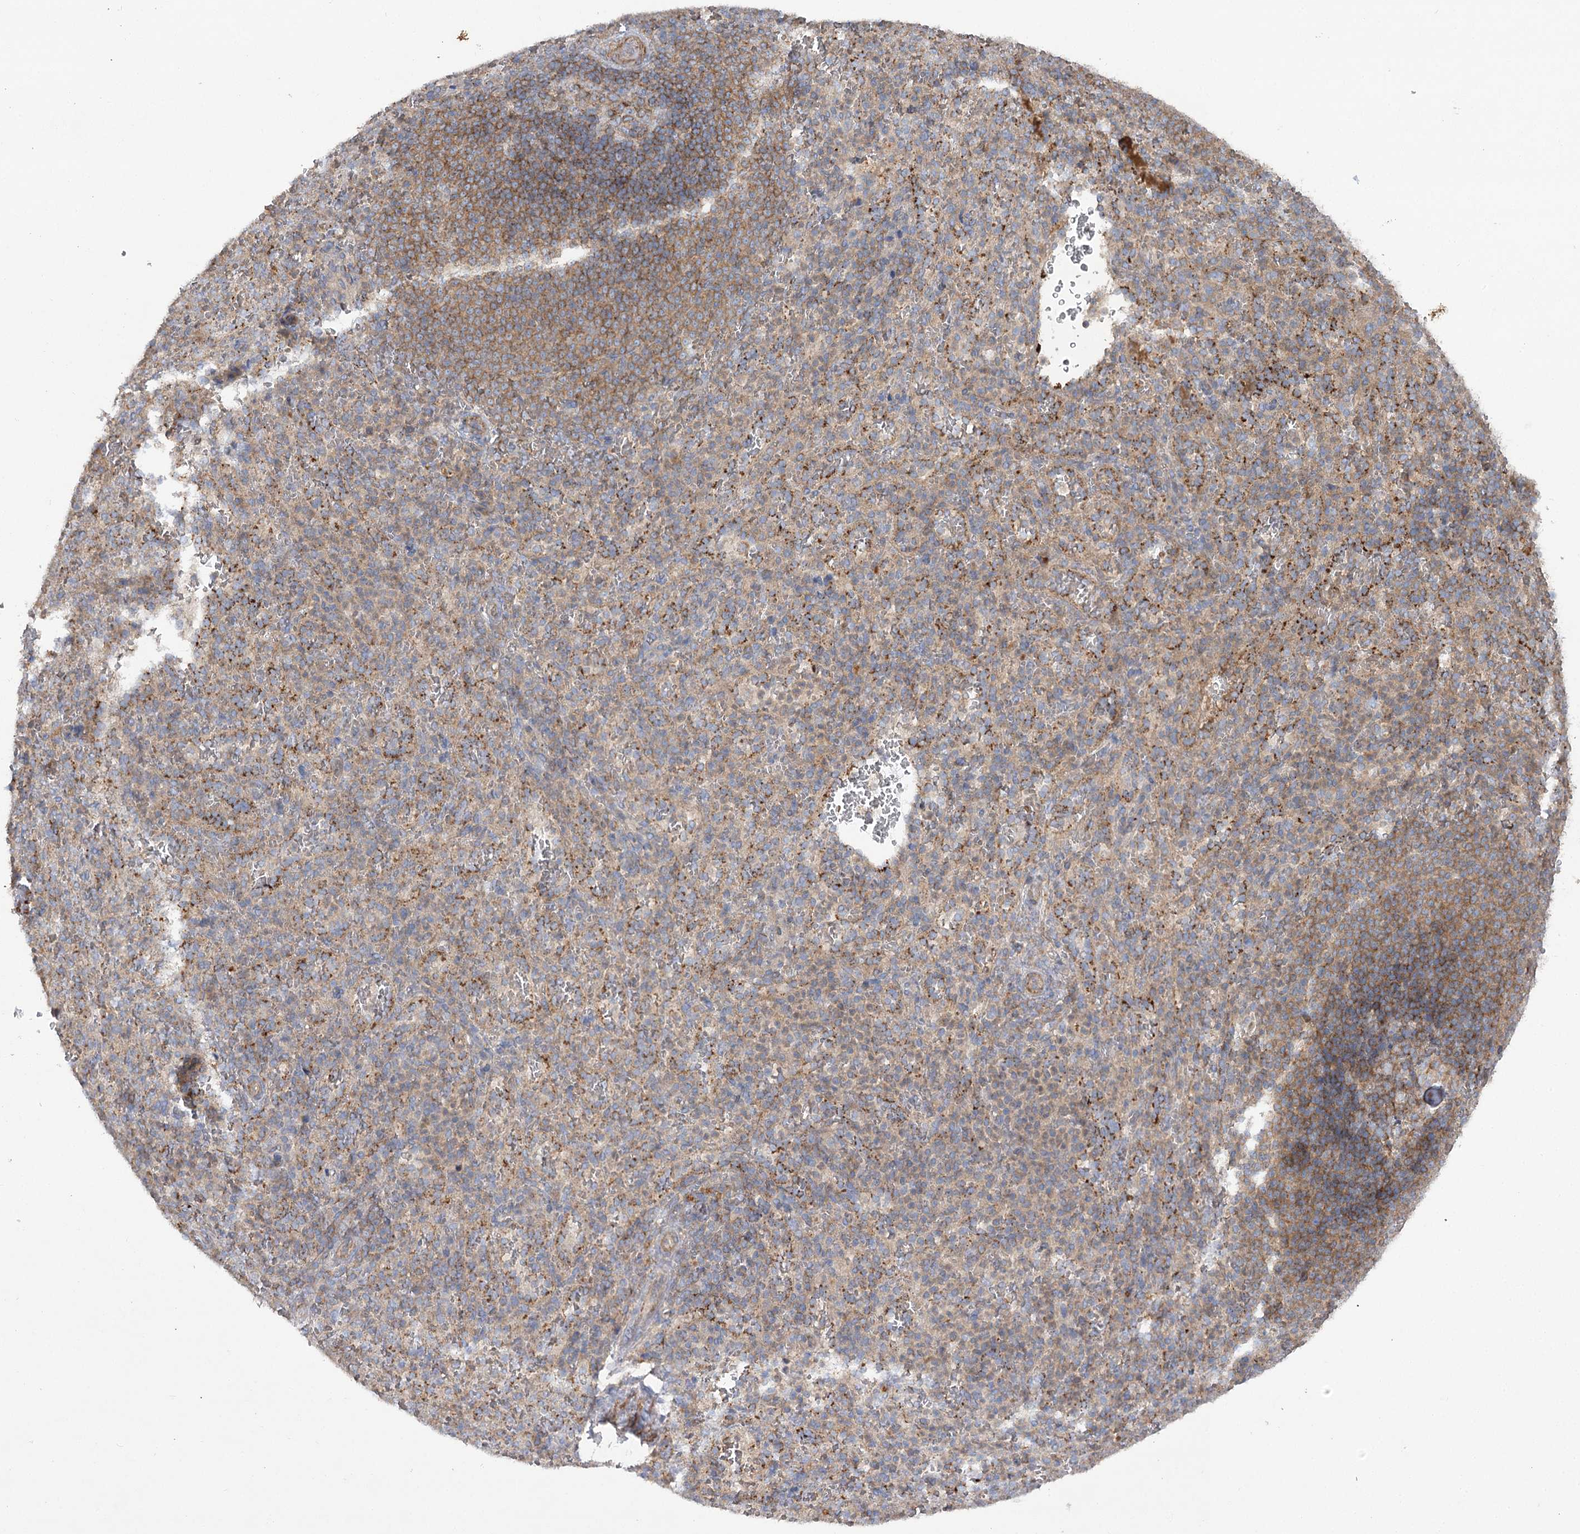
{"staining": {"intensity": "strong", "quantity": "<25%", "location": "cytoplasmic/membranous"}, "tissue": "spleen", "cell_type": "Cells in red pulp", "image_type": "normal", "snomed": [{"axis": "morphology", "description": "Normal tissue, NOS"}, {"axis": "topography", "description": "Spleen"}], "caption": "A brown stain highlights strong cytoplasmic/membranous staining of a protein in cells in red pulp of unremarkable human spleen.", "gene": "KIAA0825", "patient": {"sex": "female", "age": 21}}